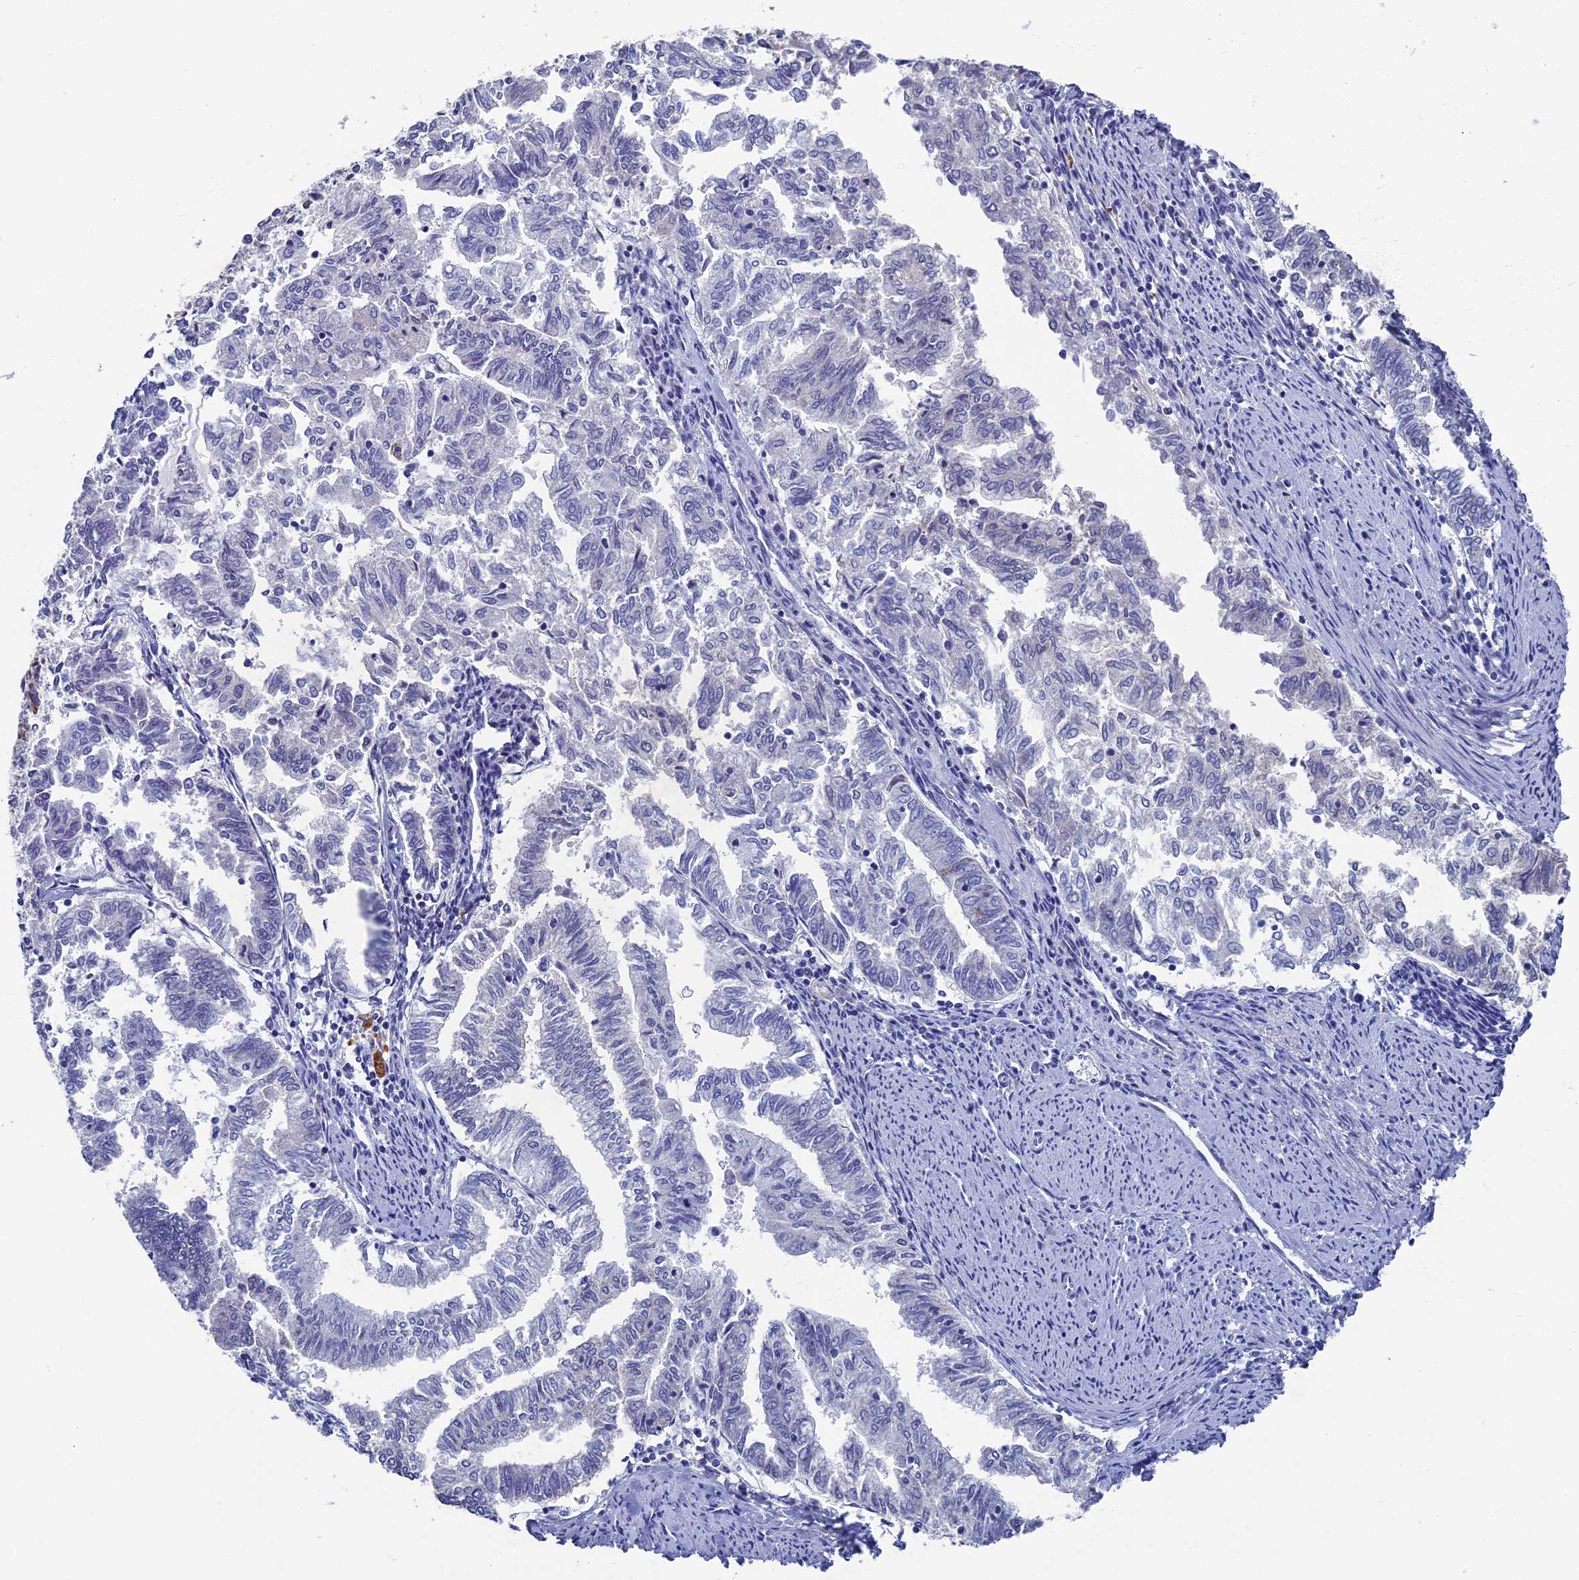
{"staining": {"intensity": "negative", "quantity": "none", "location": "none"}, "tissue": "endometrial cancer", "cell_type": "Tumor cells", "image_type": "cancer", "snomed": [{"axis": "morphology", "description": "Adenocarcinoma, NOS"}, {"axis": "topography", "description": "Endometrium"}], "caption": "Immunohistochemistry (IHC) histopathology image of neoplastic tissue: endometrial cancer (adenocarcinoma) stained with DAB shows no significant protein positivity in tumor cells. (Brightfield microscopy of DAB (3,3'-diaminobenzidine) immunohistochemistry at high magnification).", "gene": "OAT", "patient": {"sex": "female", "age": 79}}